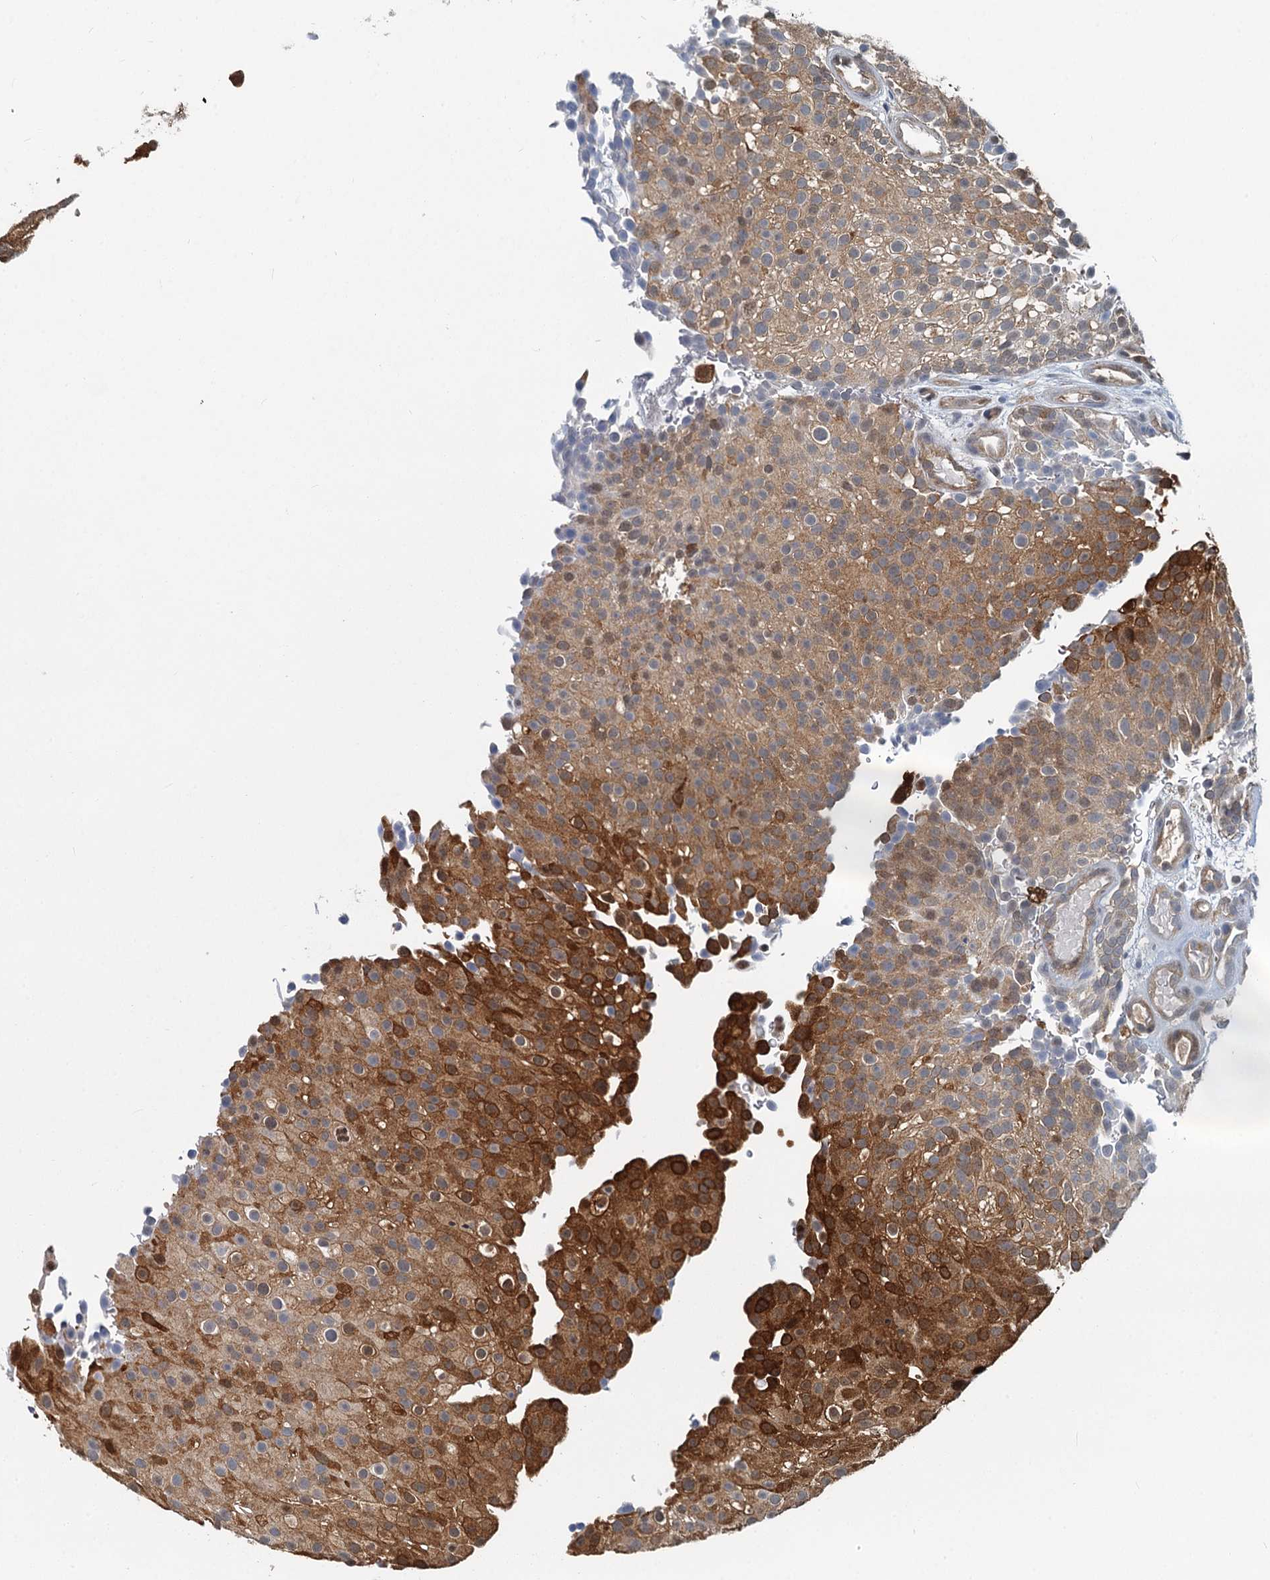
{"staining": {"intensity": "moderate", "quantity": "25%-75%", "location": "cytoplasmic/membranous"}, "tissue": "urothelial cancer", "cell_type": "Tumor cells", "image_type": "cancer", "snomed": [{"axis": "morphology", "description": "Urothelial carcinoma, Low grade"}, {"axis": "topography", "description": "Urinary bladder"}], "caption": "Immunohistochemistry (IHC) of human low-grade urothelial carcinoma demonstrates medium levels of moderate cytoplasmic/membranous staining in about 25%-75% of tumor cells.", "gene": "GPI", "patient": {"sex": "male", "age": 78}}